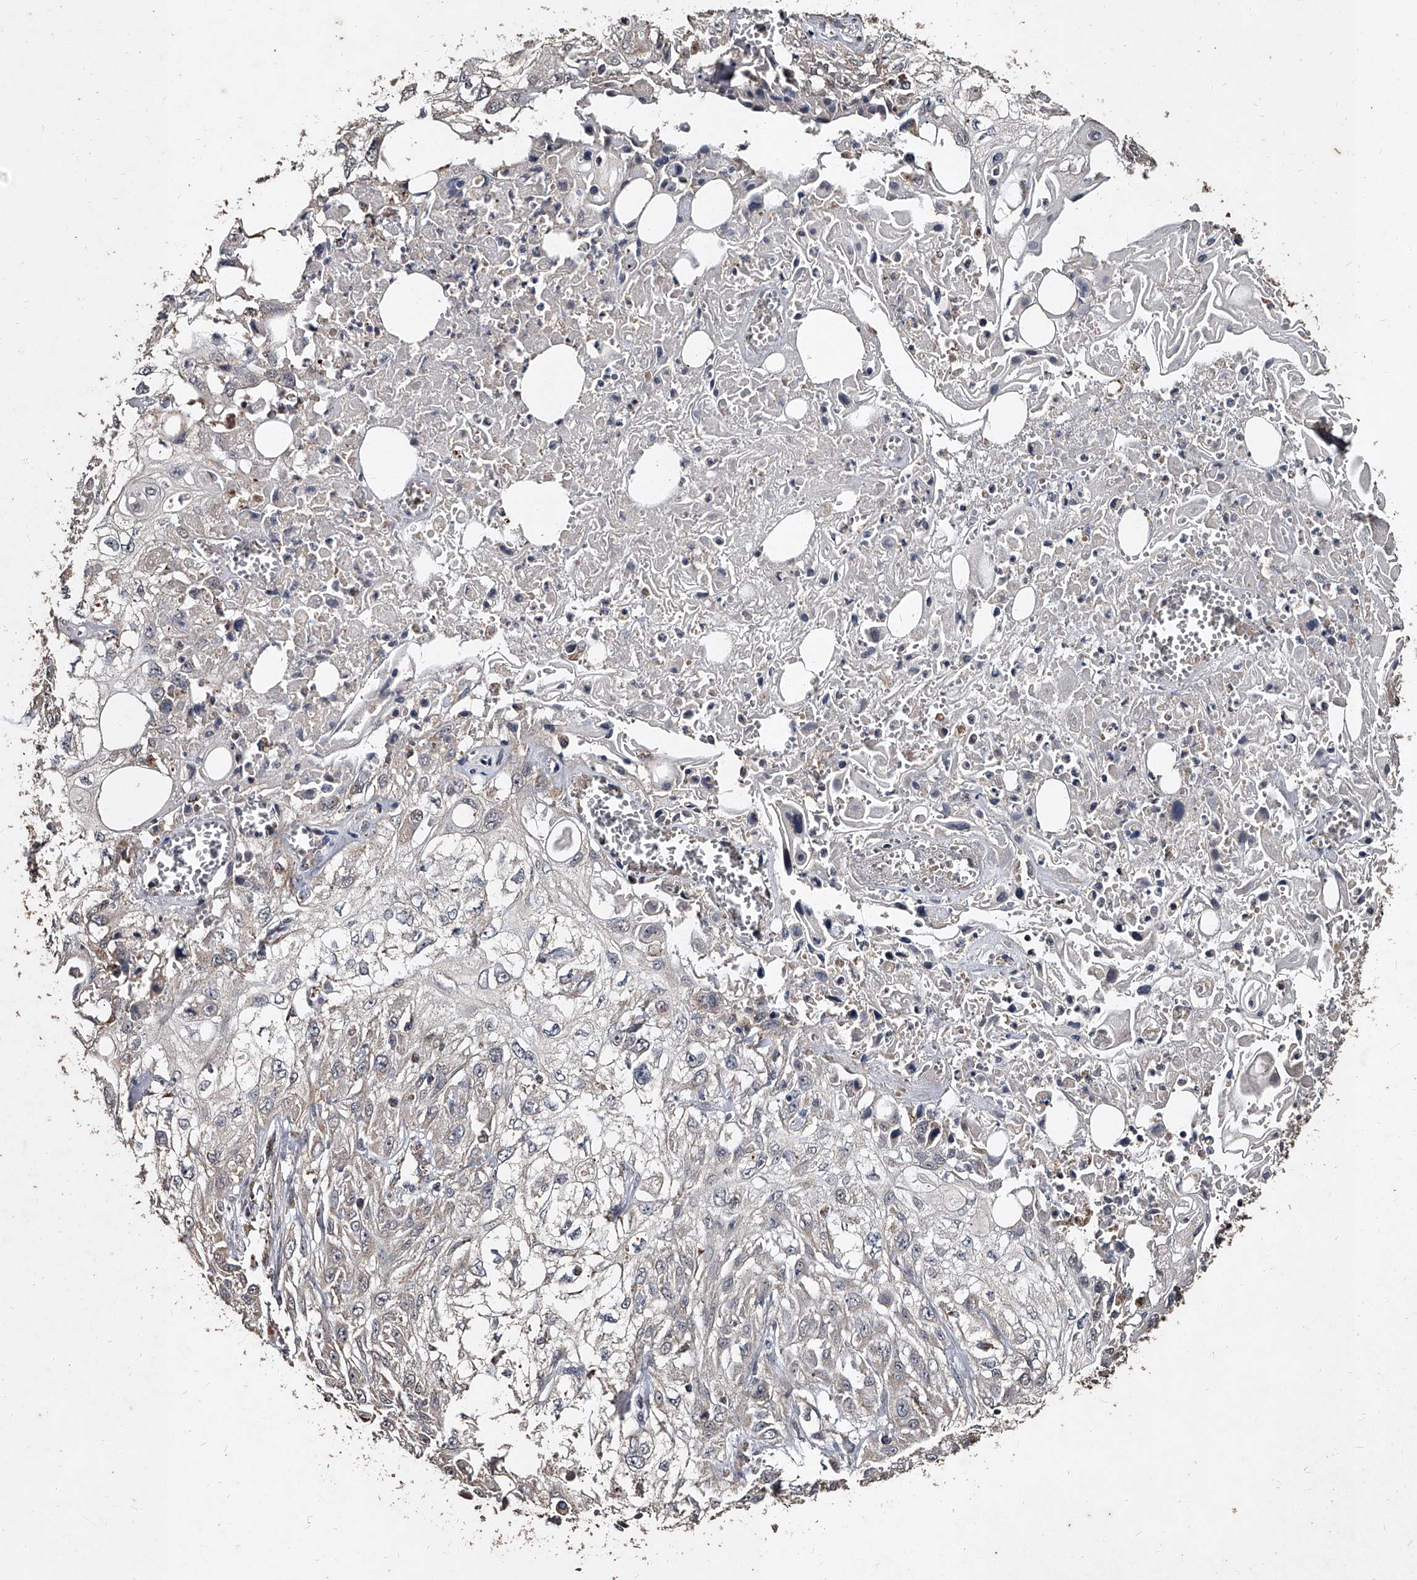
{"staining": {"intensity": "negative", "quantity": "none", "location": "none"}, "tissue": "skin cancer", "cell_type": "Tumor cells", "image_type": "cancer", "snomed": [{"axis": "morphology", "description": "Squamous cell carcinoma, NOS"}, {"axis": "topography", "description": "Skin"}], "caption": "Immunohistochemistry photomicrograph of neoplastic tissue: human skin cancer (squamous cell carcinoma) stained with DAB displays no significant protein staining in tumor cells.", "gene": "GPR183", "patient": {"sex": "male", "age": 75}}